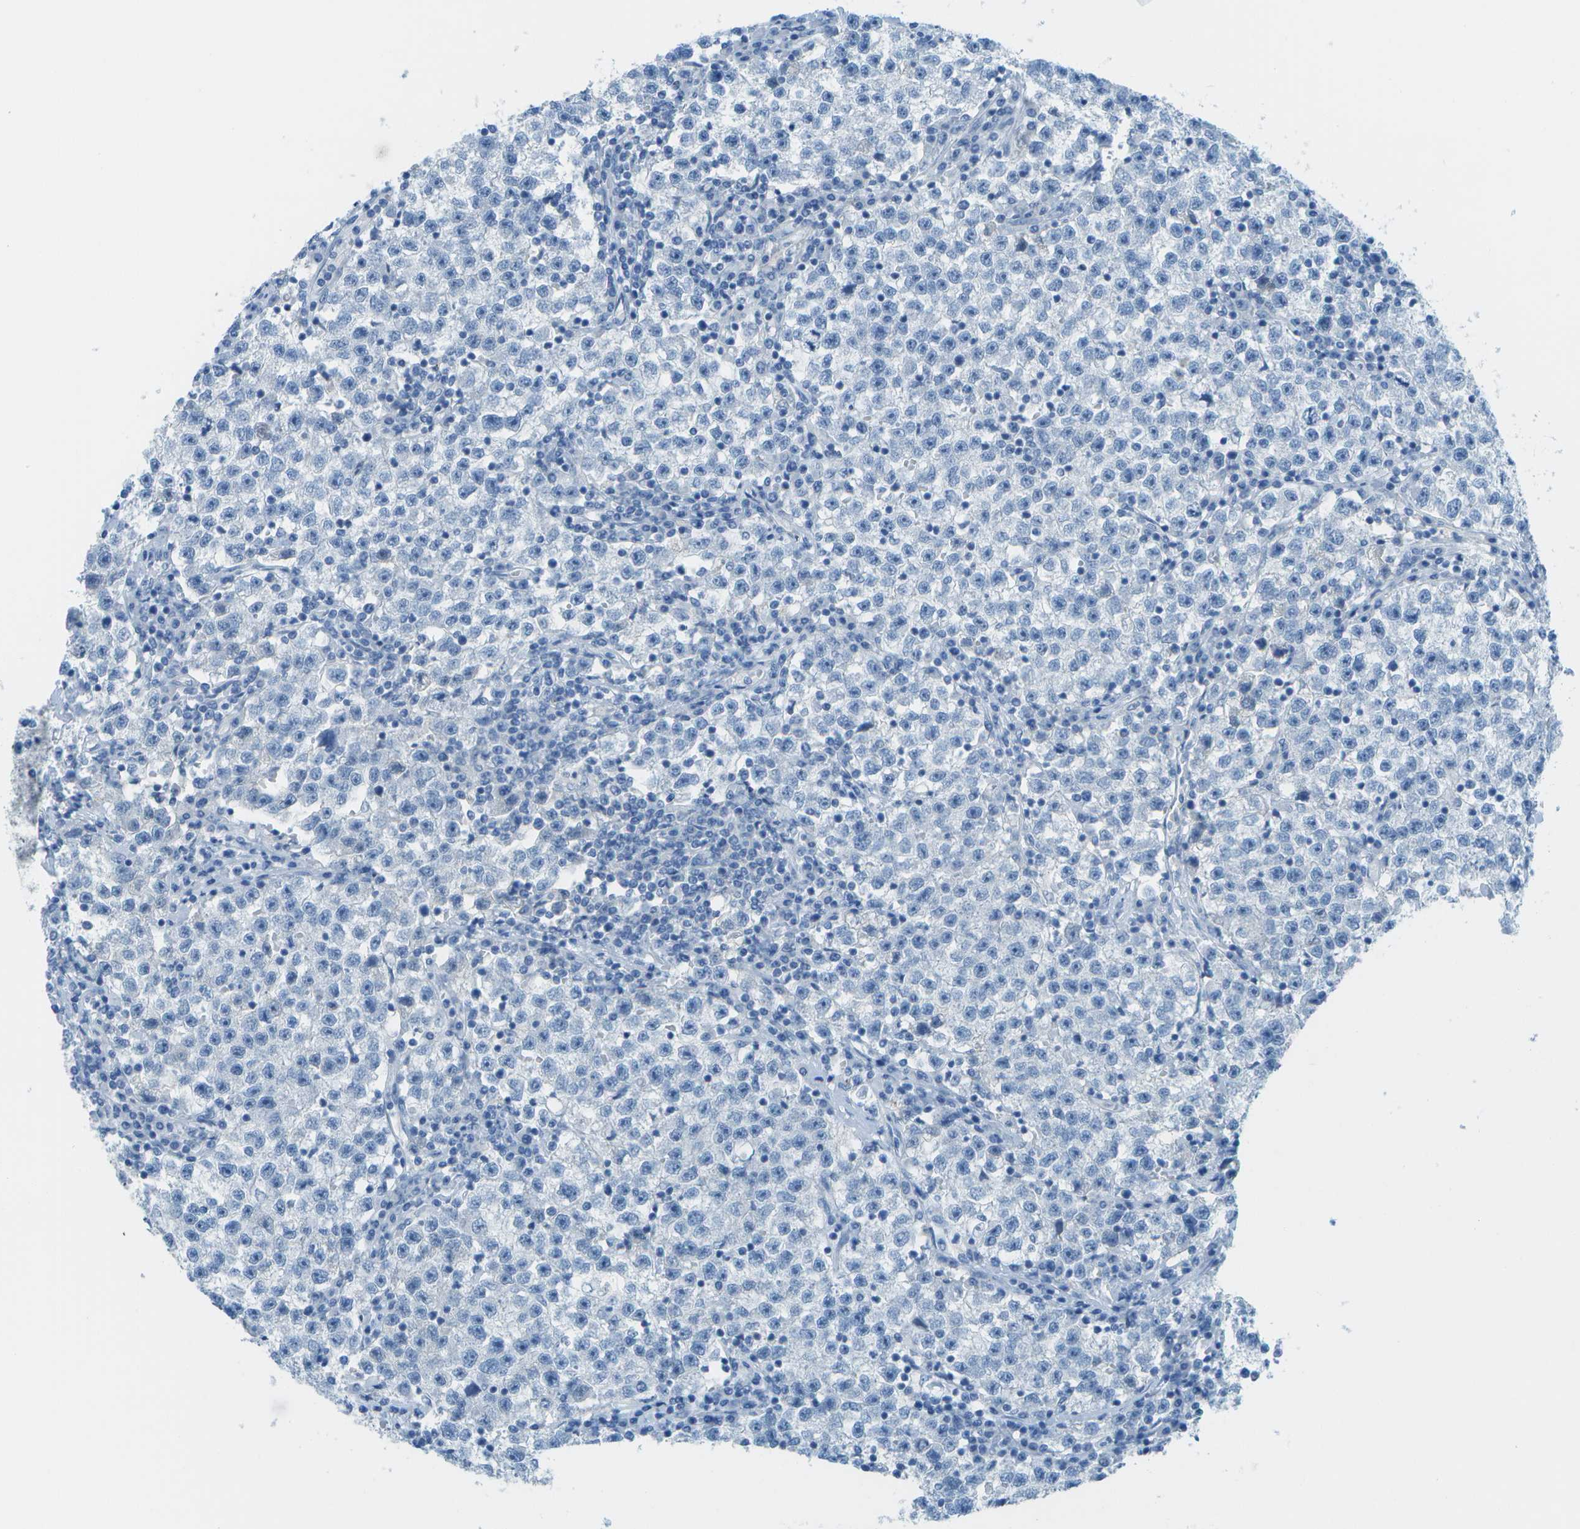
{"staining": {"intensity": "negative", "quantity": "none", "location": "none"}, "tissue": "testis cancer", "cell_type": "Tumor cells", "image_type": "cancer", "snomed": [{"axis": "morphology", "description": "Seminoma, NOS"}, {"axis": "topography", "description": "Testis"}], "caption": "The photomicrograph shows no significant expression in tumor cells of seminoma (testis). Brightfield microscopy of immunohistochemistry (IHC) stained with DAB (brown) and hematoxylin (blue), captured at high magnification.", "gene": "C1S", "patient": {"sex": "male", "age": 22}}